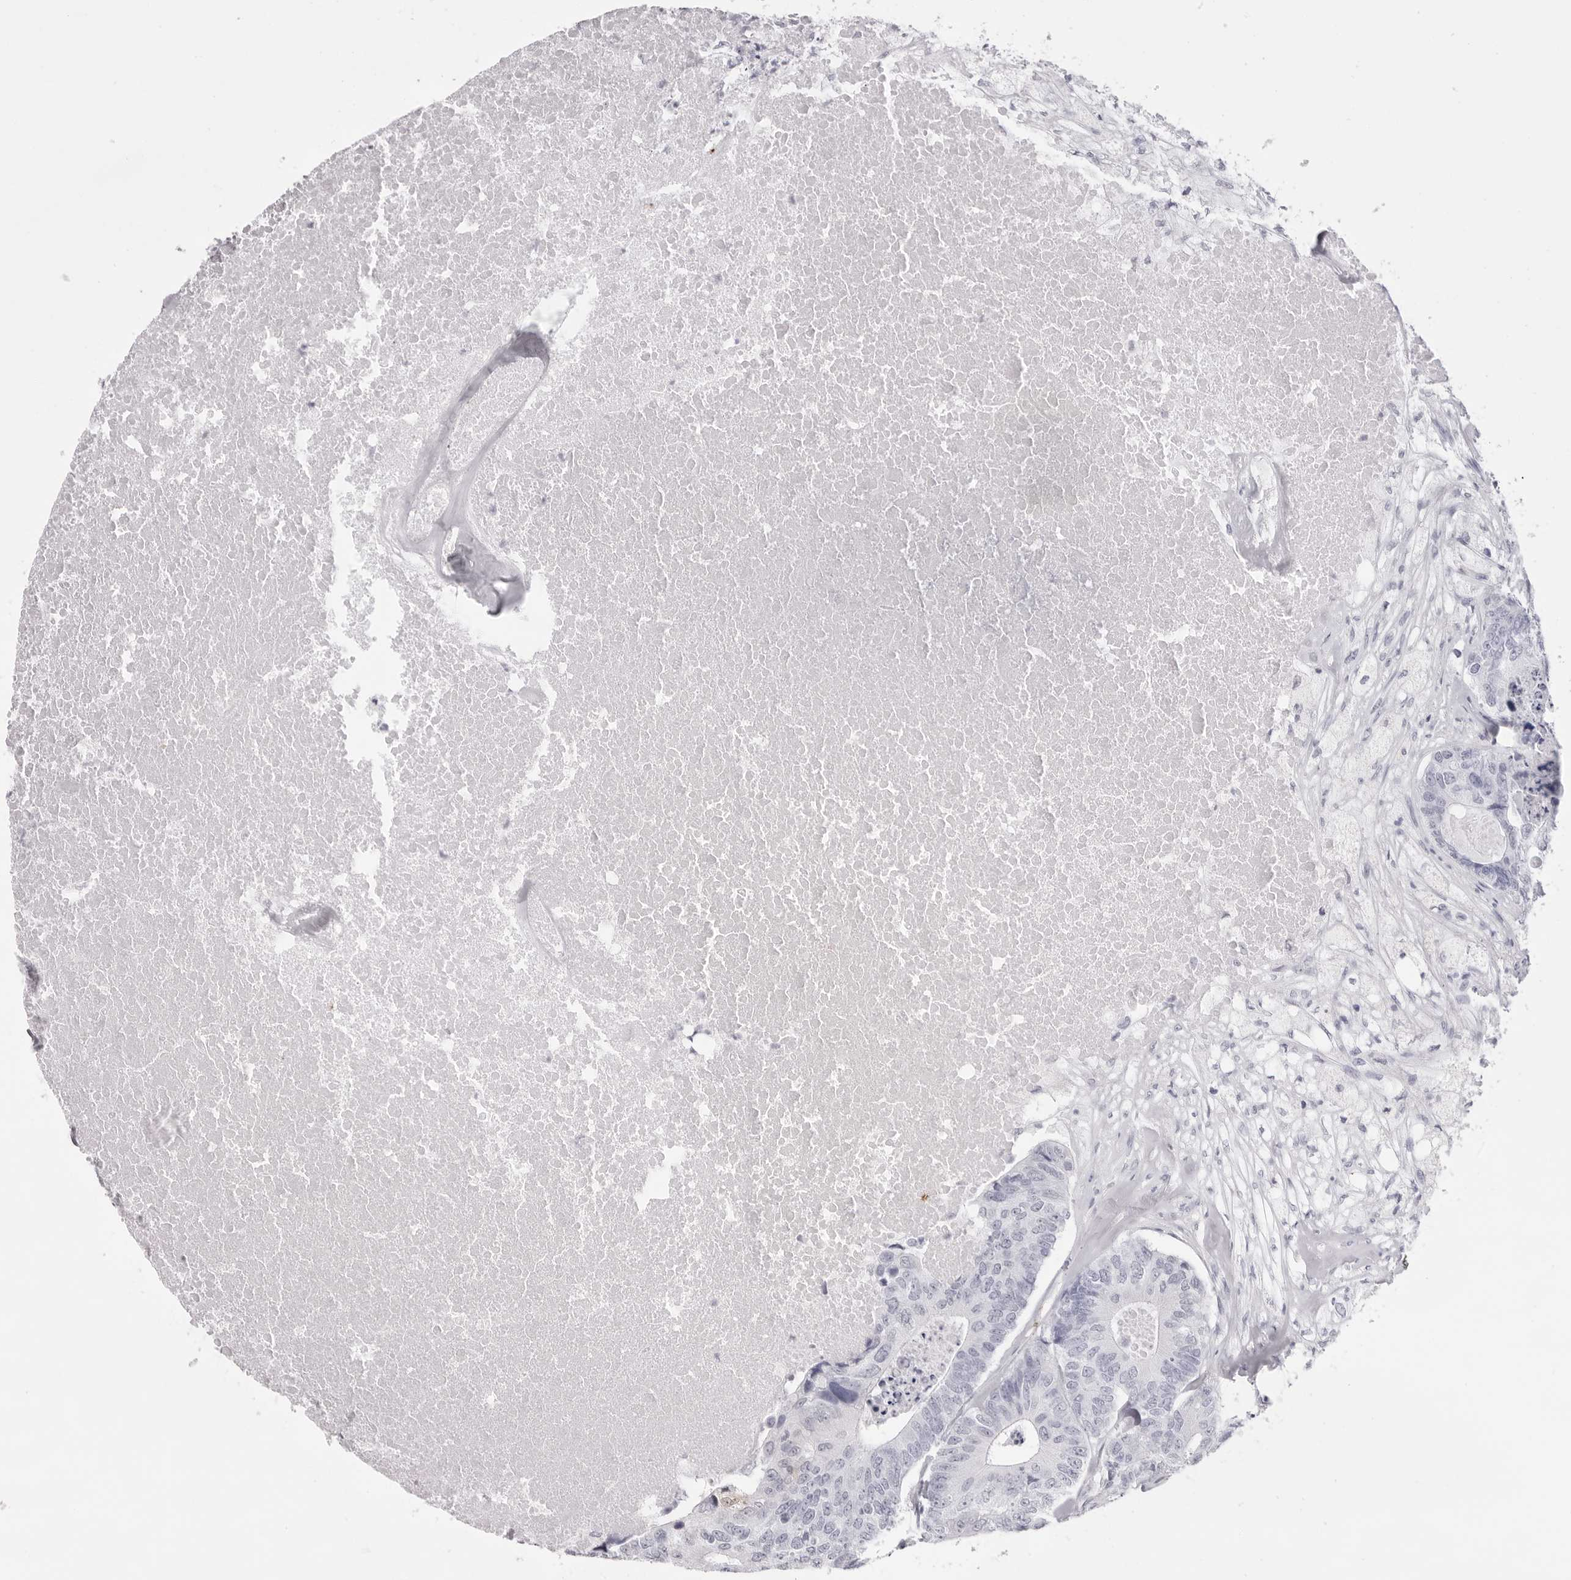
{"staining": {"intensity": "negative", "quantity": "none", "location": "none"}, "tissue": "colorectal cancer", "cell_type": "Tumor cells", "image_type": "cancer", "snomed": [{"axis": "morphology", "description": "Adenocarcinoma, NOS"}, {"axis": "topography", "description": "Colon"}], "caption": "The immunohistochemistry (IHC) image has no significant positivity in tumor cells of colorectal cancer (adenocarcinoma) tissue.", "gene": "SPTA1", "patient": {"sex": "female", "age": 67}}